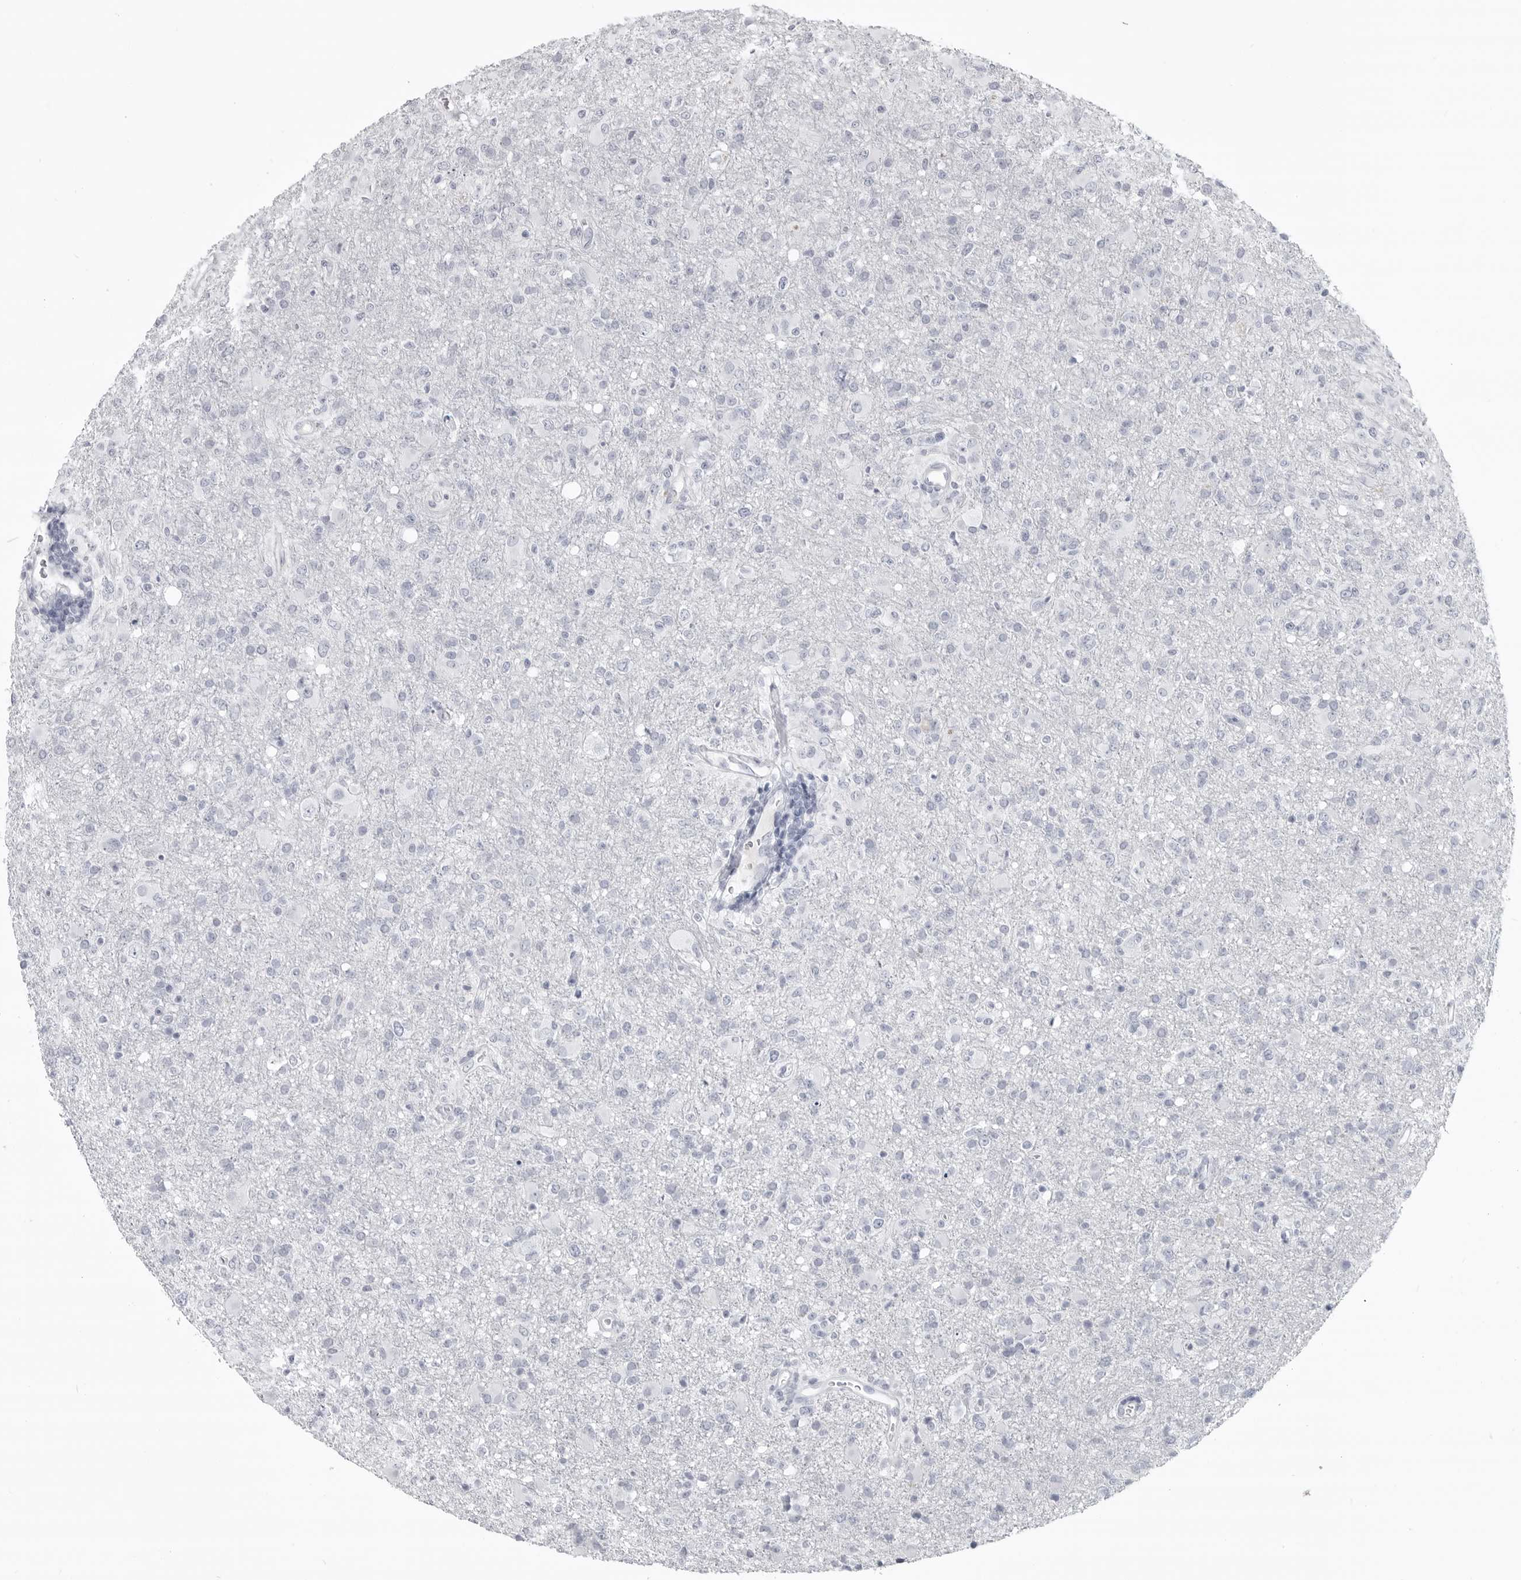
{"staining": {"intensity": "negative", "quantity": "none", "location": "none"}, "tissue": "glioma", "cell_type": "Tumor cells", "image_type": "cancer", "snomed": [{"axis": "morphology", "description": "Glioma, malignant, High grade"}, {"axis": "topography", "description": "Brain"}], "caption": "Immunohistochemical staining of human glioma displays no significant staining in tumor cells.", "gene": "LY6D", "patient": {"sex": "female", "age": 57}}